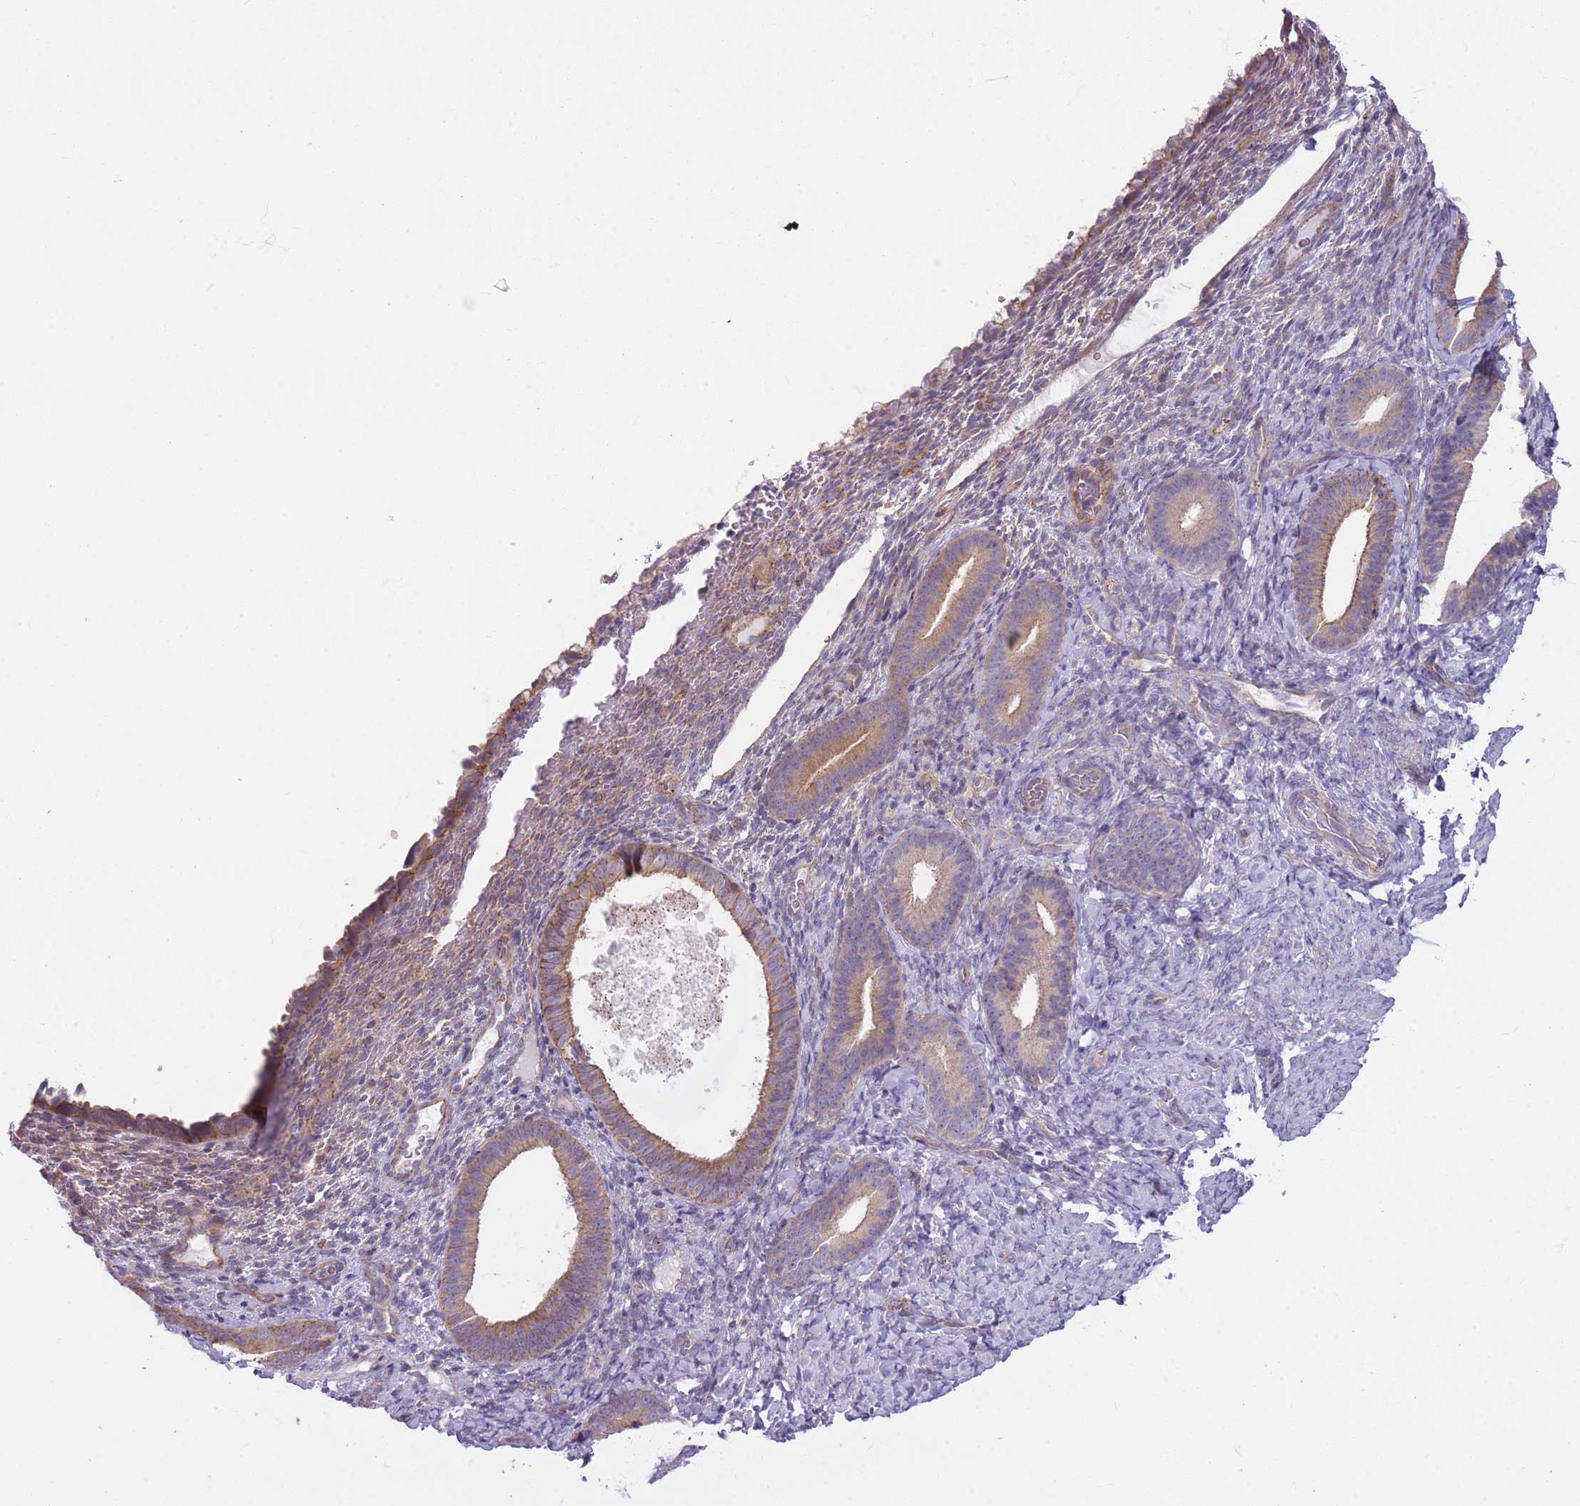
{"staining": {"intensity": "weak", "quantity": "<25%", "location": "cytoplasmic/membranous"}, "tissue": "endometrium", "cell_type": "Cells in endometrial stroma", "image_type": "normal", "snomed": [{"axis": "morphology", "description": "Normal tissue, NOS"}, {"axis": "topography", "description": "Endometrium"}], "caption": "Immunohistochemical staining of benign endometrium displays no significant expression in cells in endometrial stroma.", "gene": "PARP8", "patient": {"sex": "female", "age": 65}}